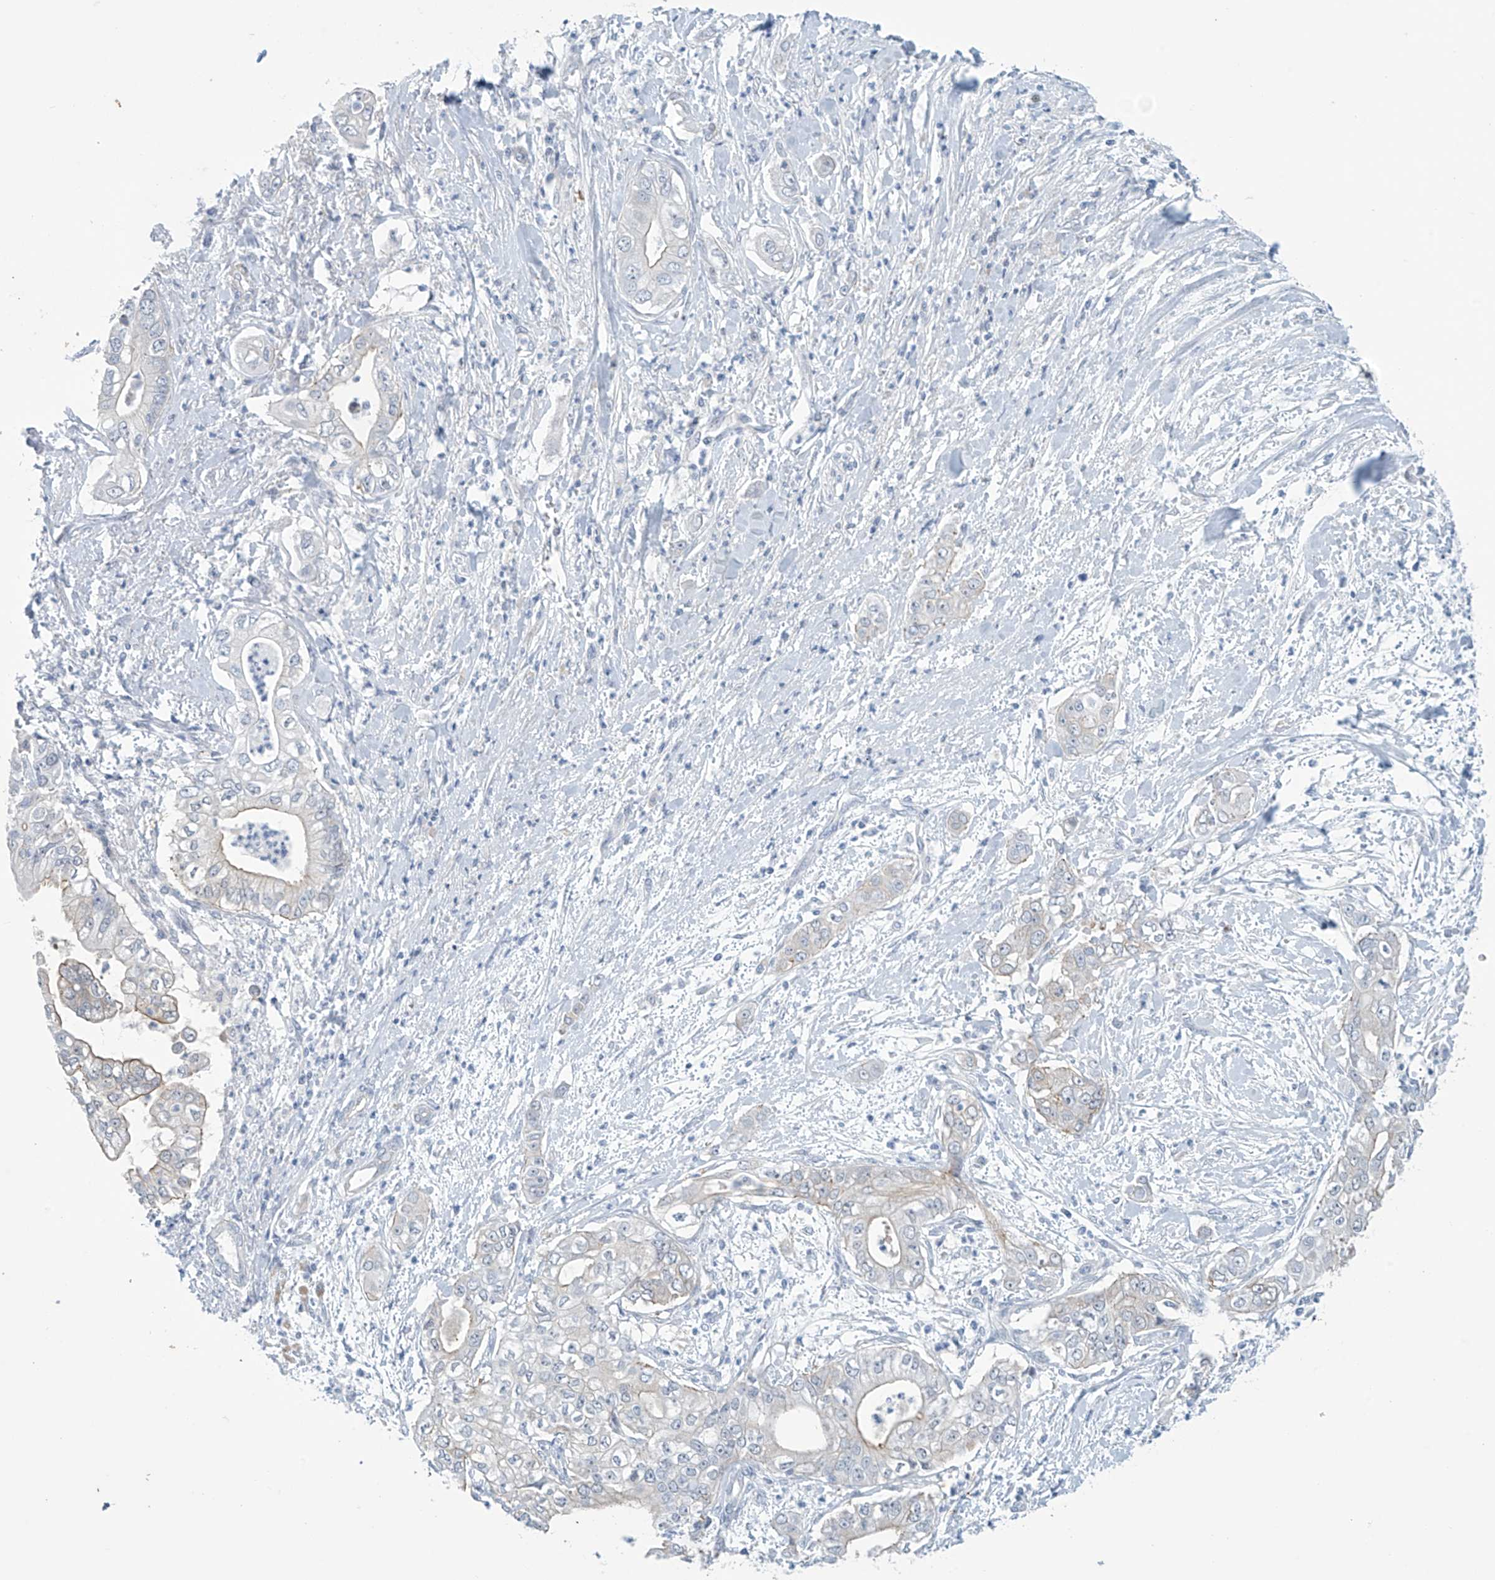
{"staining": {"intensity": "negative", "quantity": "none", "location": "none"}, "tissue": "pancreatic cancer", "cell_type": "Tumor cells", "image_type": "cancer", "snomed": [{"axis": "morphology", "description": "Adenocarcinoma, NOS"}, {"axis": "topography", "description": "Pancreas"}], "caption": "IHC image of neoplastic tissue: human pancreatic cancer (adenocarcinoma) stained with DAB (3,3'-diaminobenzidine) exhibits no significant protein positivity in tumor cells. (DAB IHC with hematoxylin counter stain).", "gene": "SLC35A5", "patient": {"sex": "female", "age": 78}}